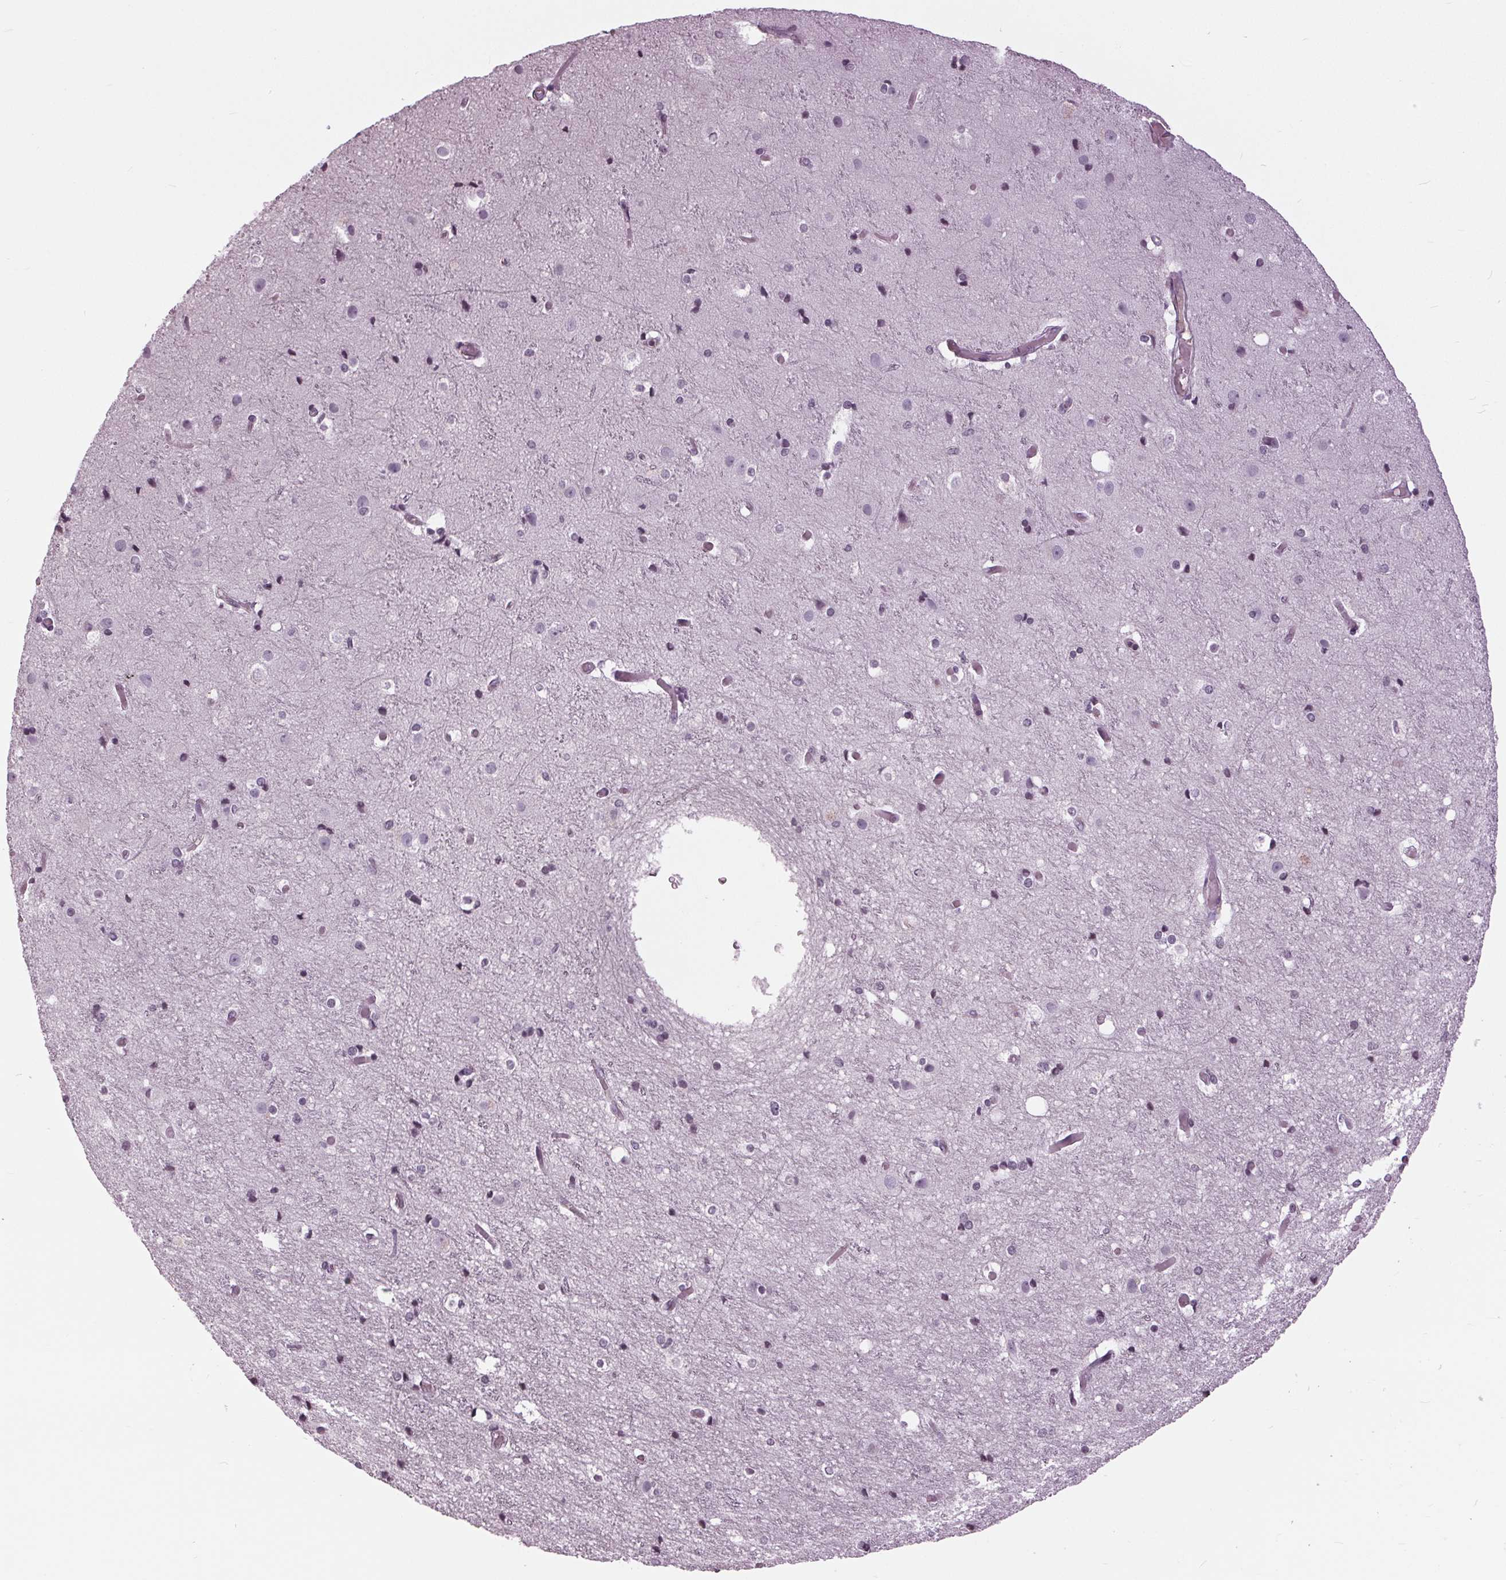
{"staining": {"intensity": "negative", "quantity": "none", "location": "none"}, "tissue": "cerebral cortex", "cell_type": "Endothelial cells", "image_type": "normal", "snomed": [{"axis": "morphology", "description": "Normal tissue, NOS"}, {"axis": "topography", "description": "Cerebral cortex"}], "caption": "An immunohistochemistry micrograph of normal cerebral cortex is shown. There is no staining in endothelial cells of cerebral cortex.", "gene": "SLC9A4", "patient": {"sex": "female", "age": 52}}